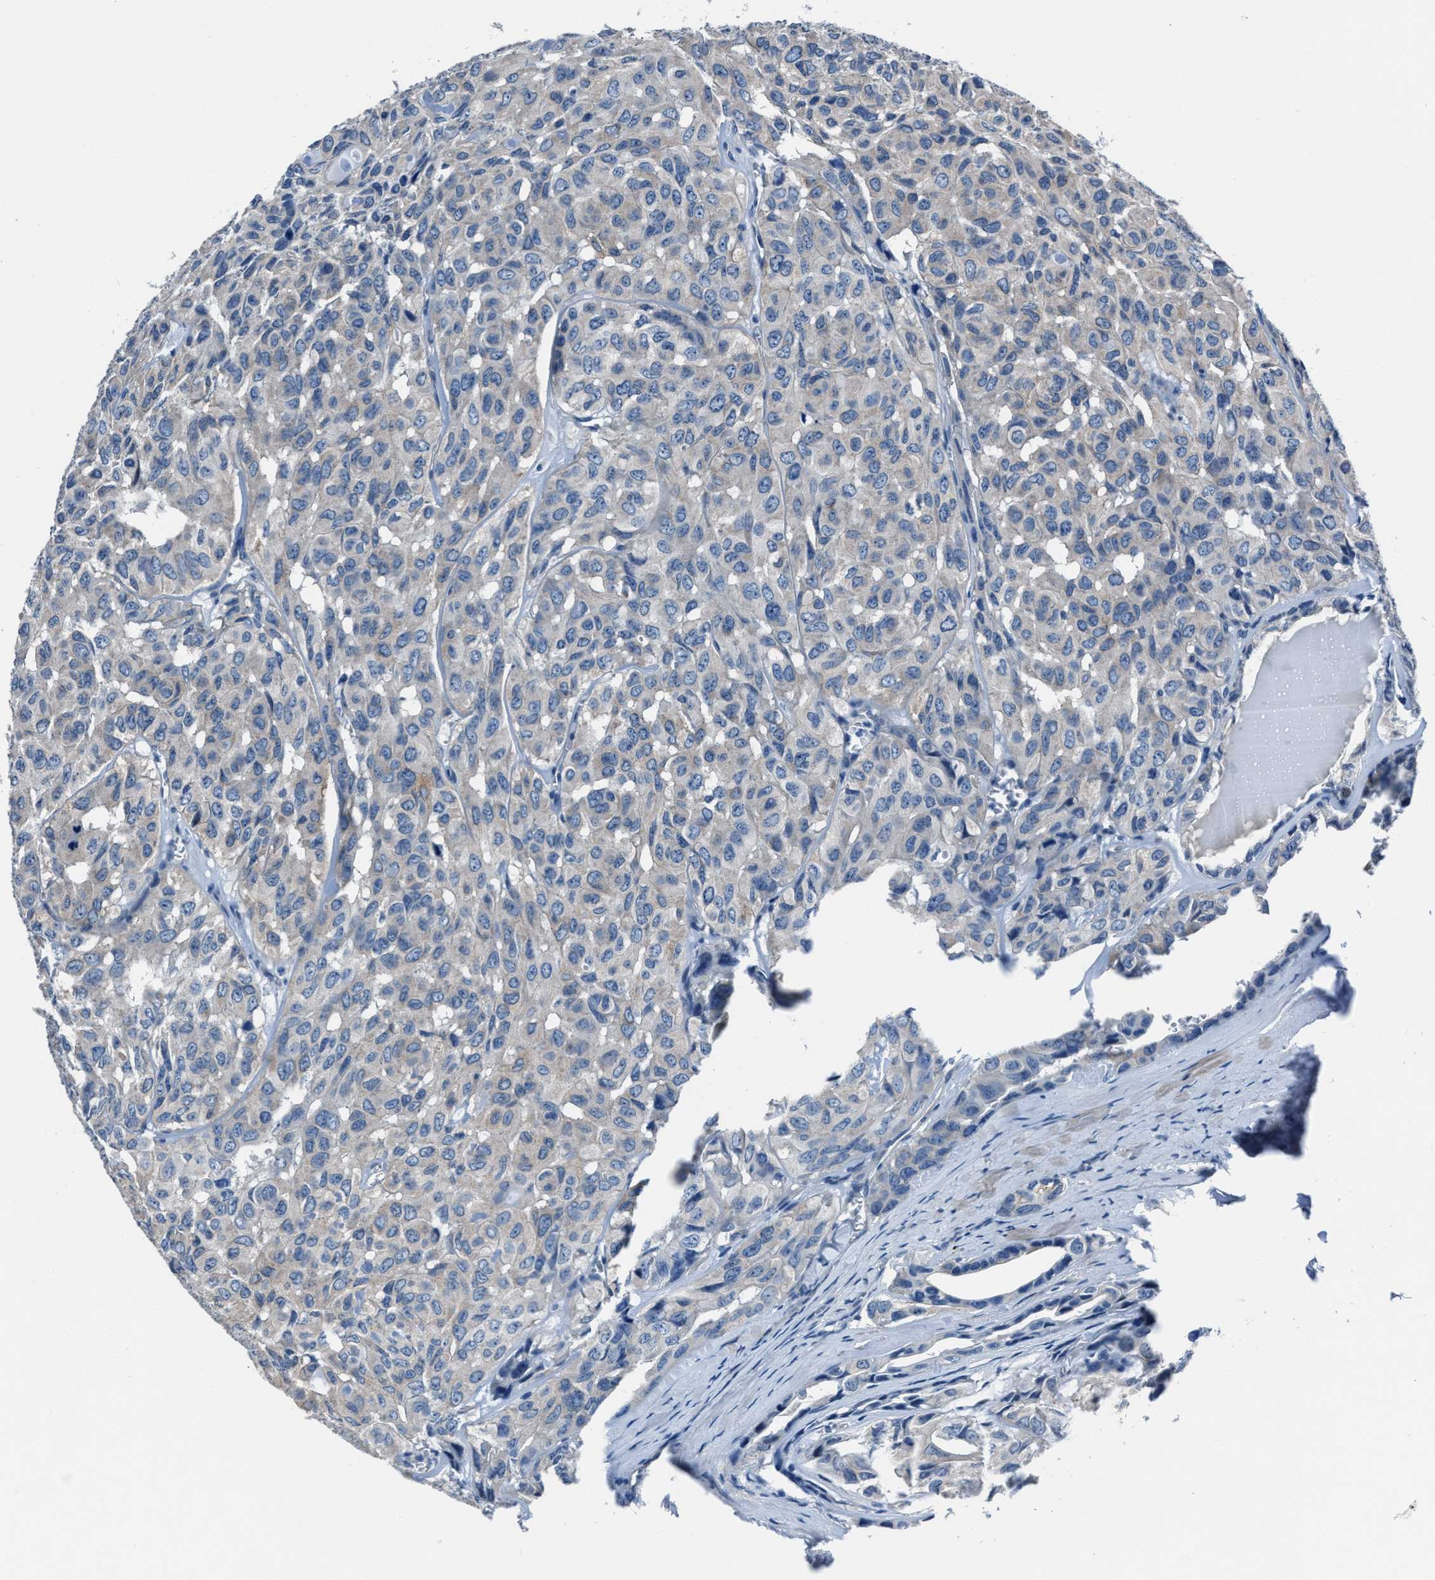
{"staining": {"intensity": "negative", "quantity": "none", "location": "none"}, "tissue": "head and neck cancer", "cell_type": "Tumor cells", "image_type": "cancer", "snomed": [{"axis": "morphology", "description": "Adenocarcinoma, NOS"}, {"axis": "topography", "description": "Salivary gland, NOS"}, {"axis": "topography", "description": "Head-Neck"}], "caption": "DAB (3,3'-diaminobenzidine) immunohistochemical staining of human head and neck cancer reveals no significant positivity in tumor cells.", "gene": "NACAD", "patient": {"sex": "female", "age": 76}}